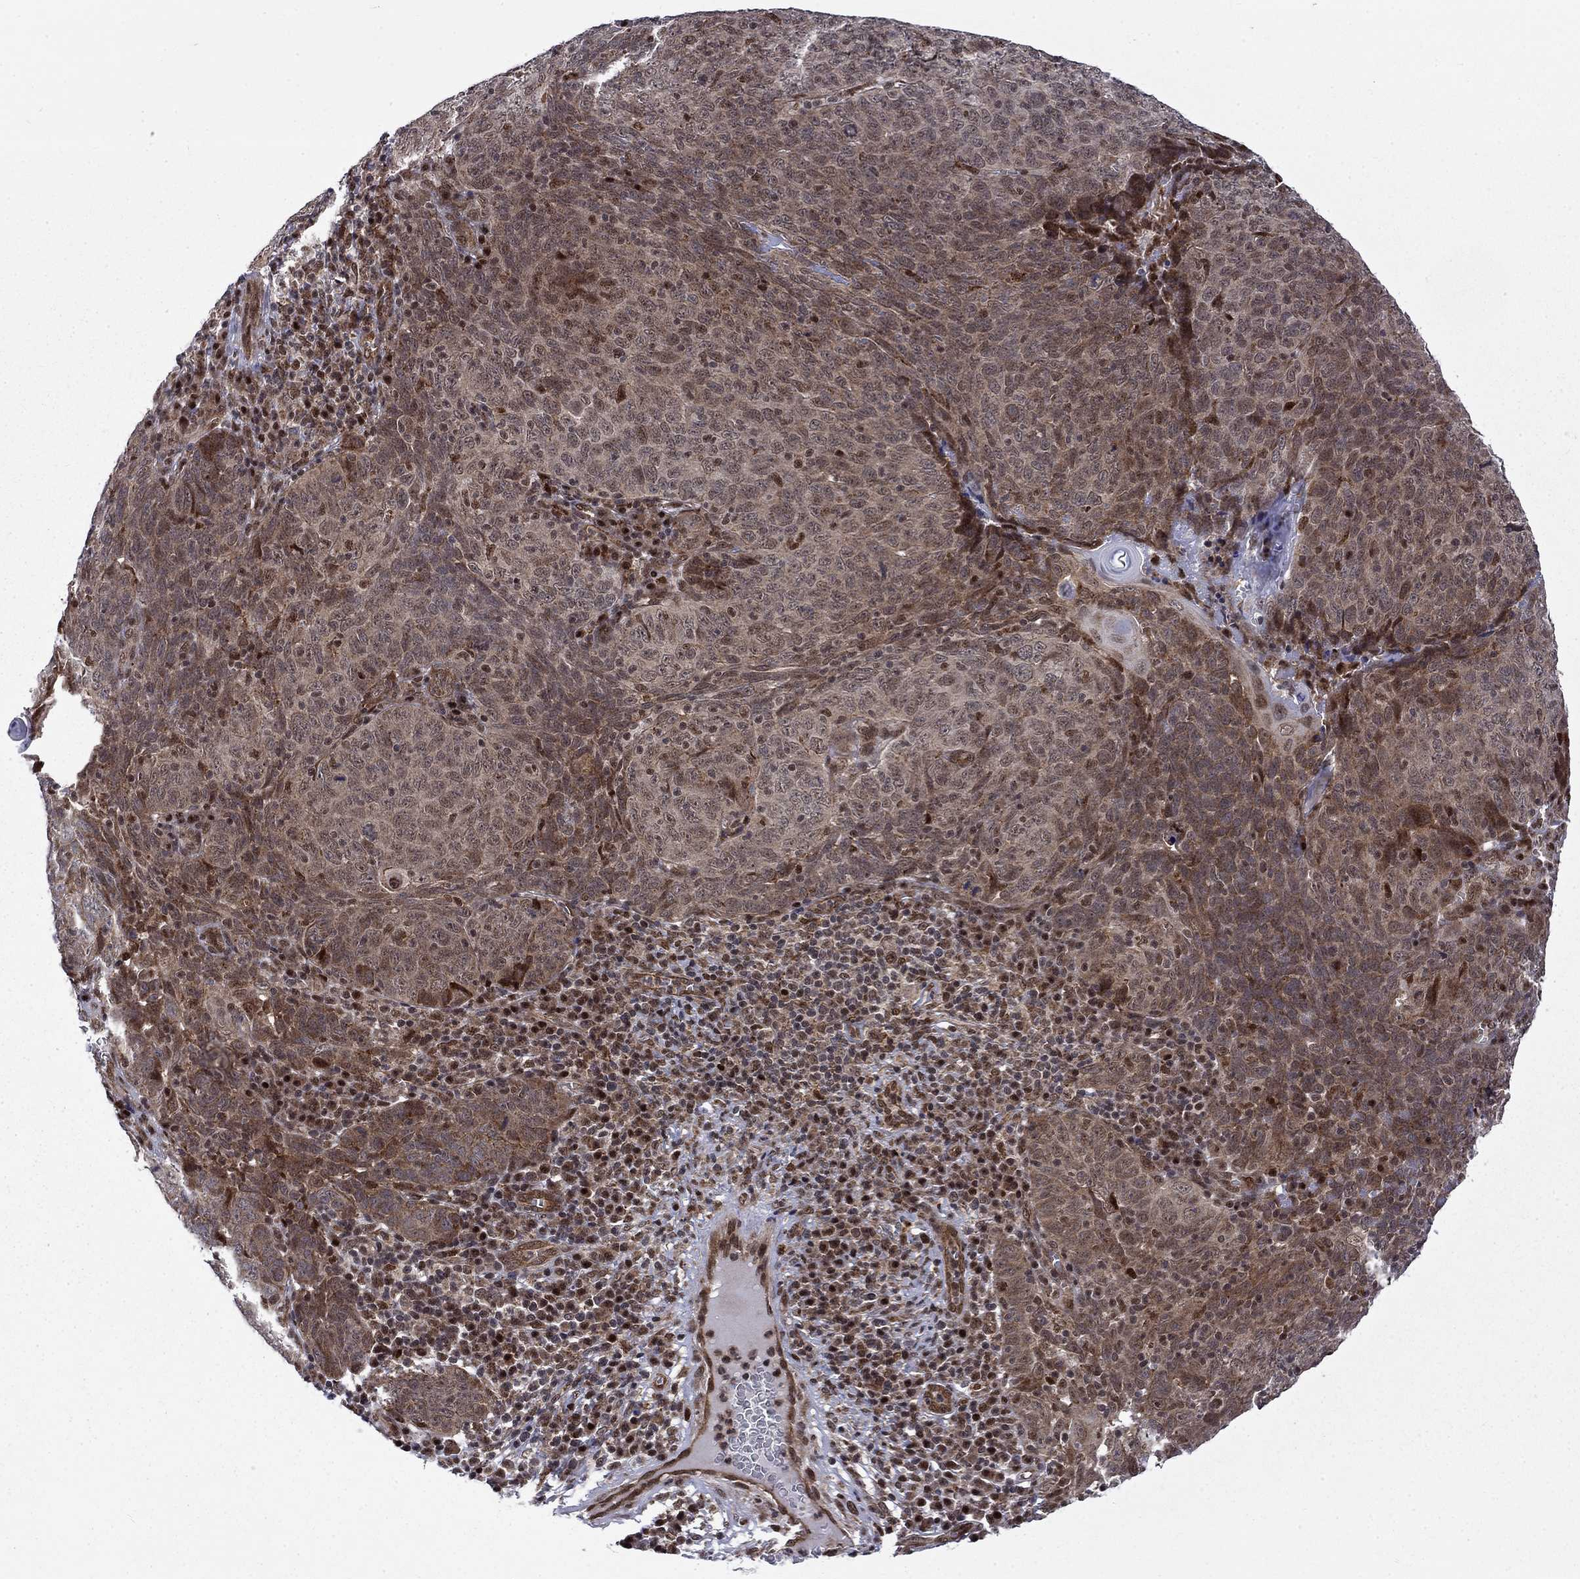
{"staining": {"intensity": "moderate", "quantity": ">75%", "location": "cytoplasmic/membranous"}, "tissue": "skin cancer", "cell_type": "Tumor cells", "image_type": "cancer", "snomed": [{"axis": "morphology", "description": "Squamous cell carcinoma, NOS"}, {"axis": "topography", "description": "Skin"}, {"axis": "topography", "description": "Anal"}], "caption": "Immunohistochemistry (IHC) of human skin cancer reveals medium levels of moderate cytoplasmic/membranous staining in approximately >75% of tumor cells.", "gene": "KPNA3", "patient": {"sex": "female", "age": 51}}